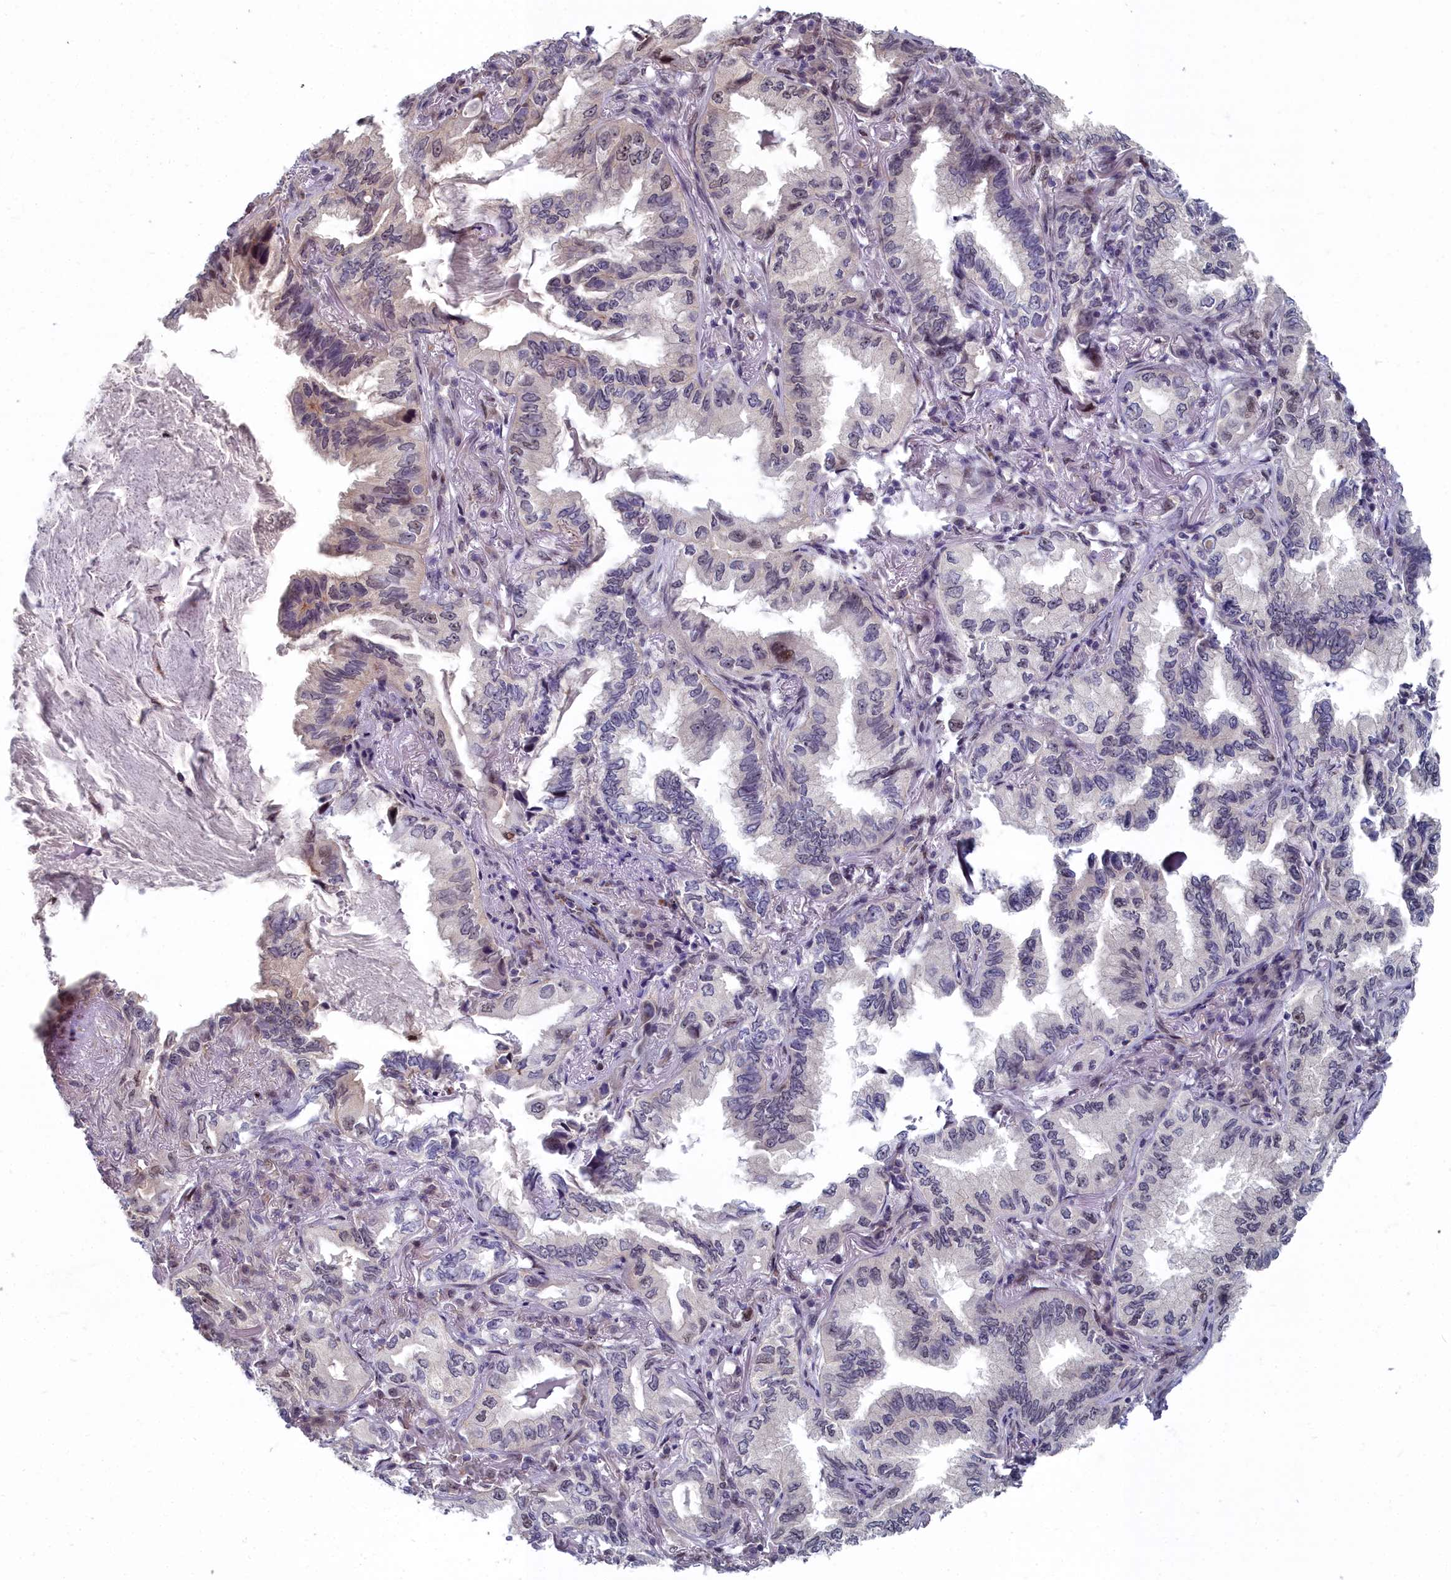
{"staining": {"intensity": "weak", "quantity": "<25%", "location": "nuclear"}, "tissue": "lung cancer", "cell_type": "Tumor cells", "image_type": "cancer", "snomed": [{"axis": "morphology", "description": "Adenocarcinoma, NOS"}, {"axis": "topography", "description": "Lung"}], "caption": "Immunohistochemistry histopathology image of adenocarcinoma (lung) stained for a protein (brown), which demonstrates no positivity in tumor cells. The staining was performed using DAB (3,3'-diaminobenzidine) to visualize the protein expression in brown, while the nuclei were stained in blue with hematoxylin (Magnification: 20x).", "gene": "RPS27A", "patient": {"sex": "female", "age": 69}}